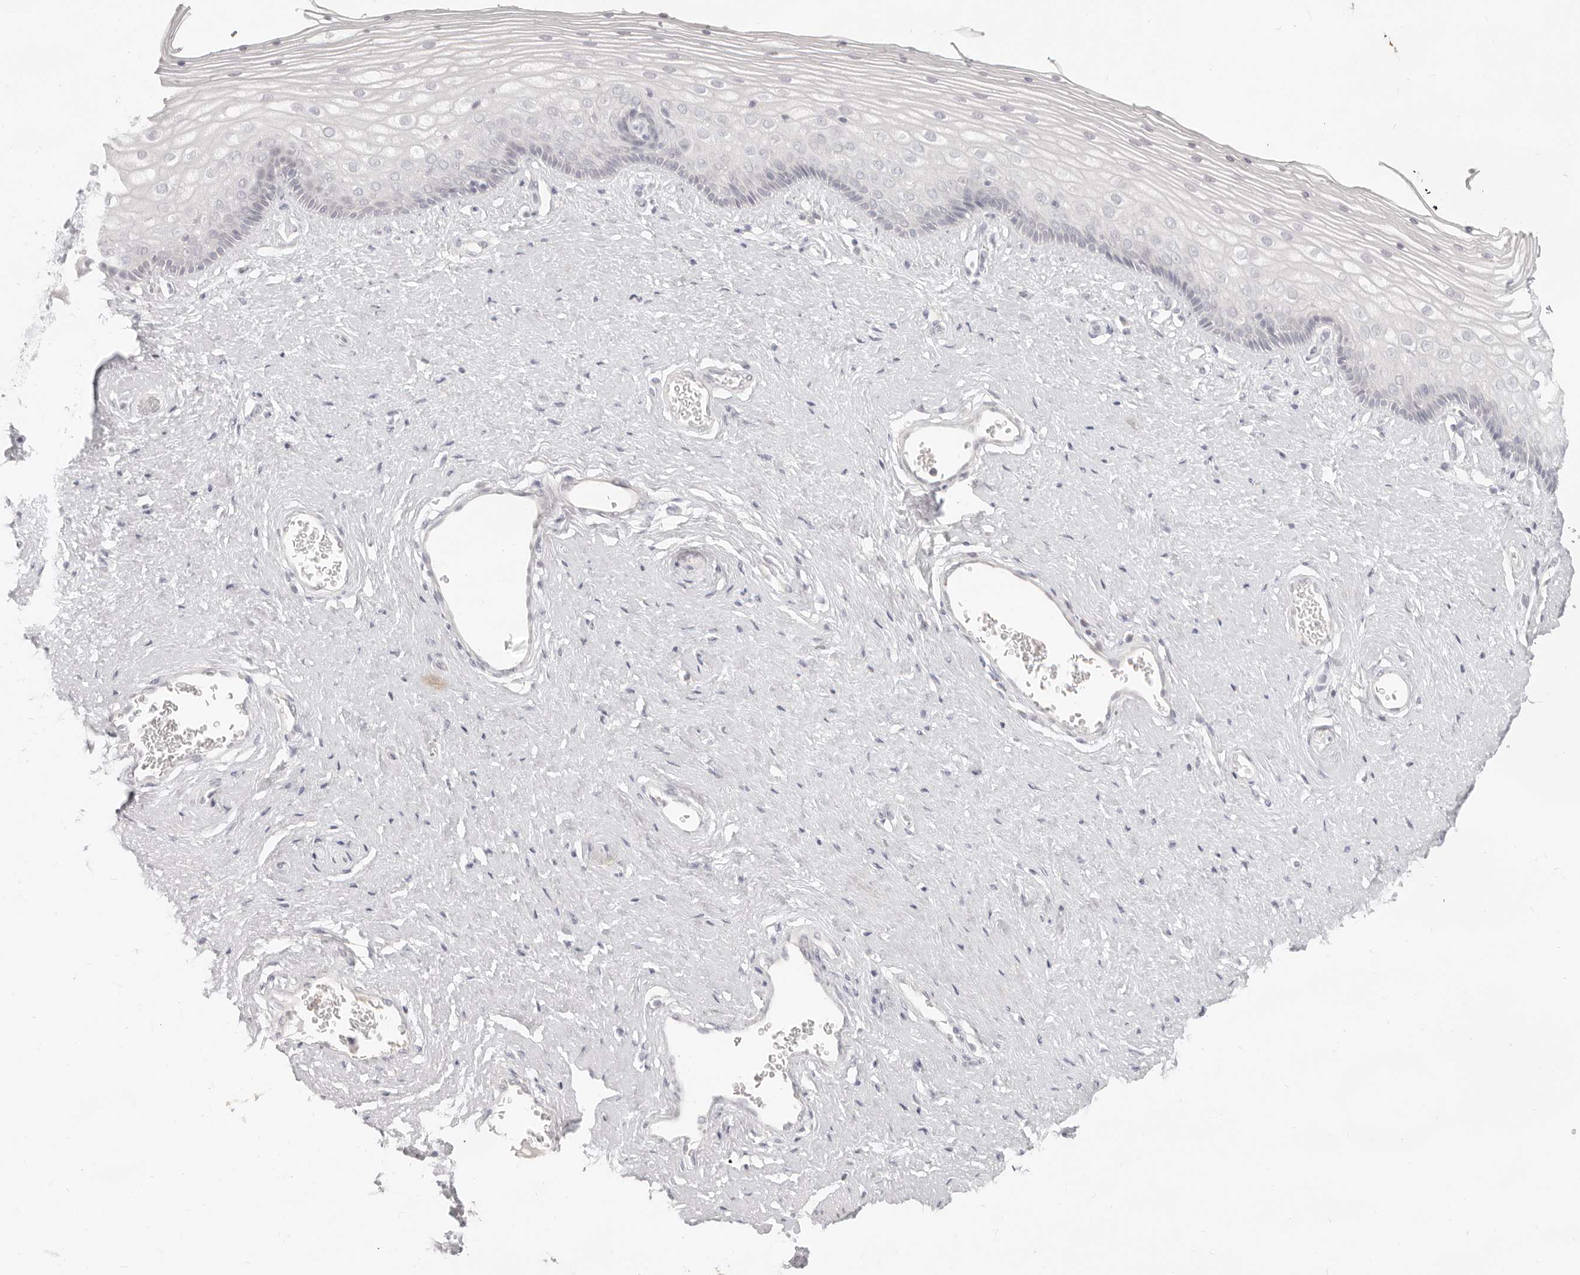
{"staining": {"intensity": "negative", "quantity": "none", "location": "none"}, "tissue": "vagina", "cell_type": "Squamous epithelial cells", "image_type": "normal", "snomed": [{"axis": "morphology", "description": "Normal tissue, NOS"}, {"axis": "topography", "description": "Vagina"}], "caption": "Squamous epithelial cells show no significant protein staining in normal vagina. The staining is performed using DAB (3,3'-diaminobenzidine) brown chromogen with nuclei counter-stained in using hematoxylin.", "gene": "EPCAM", "patient": {"sex": "female", "age": 46}}